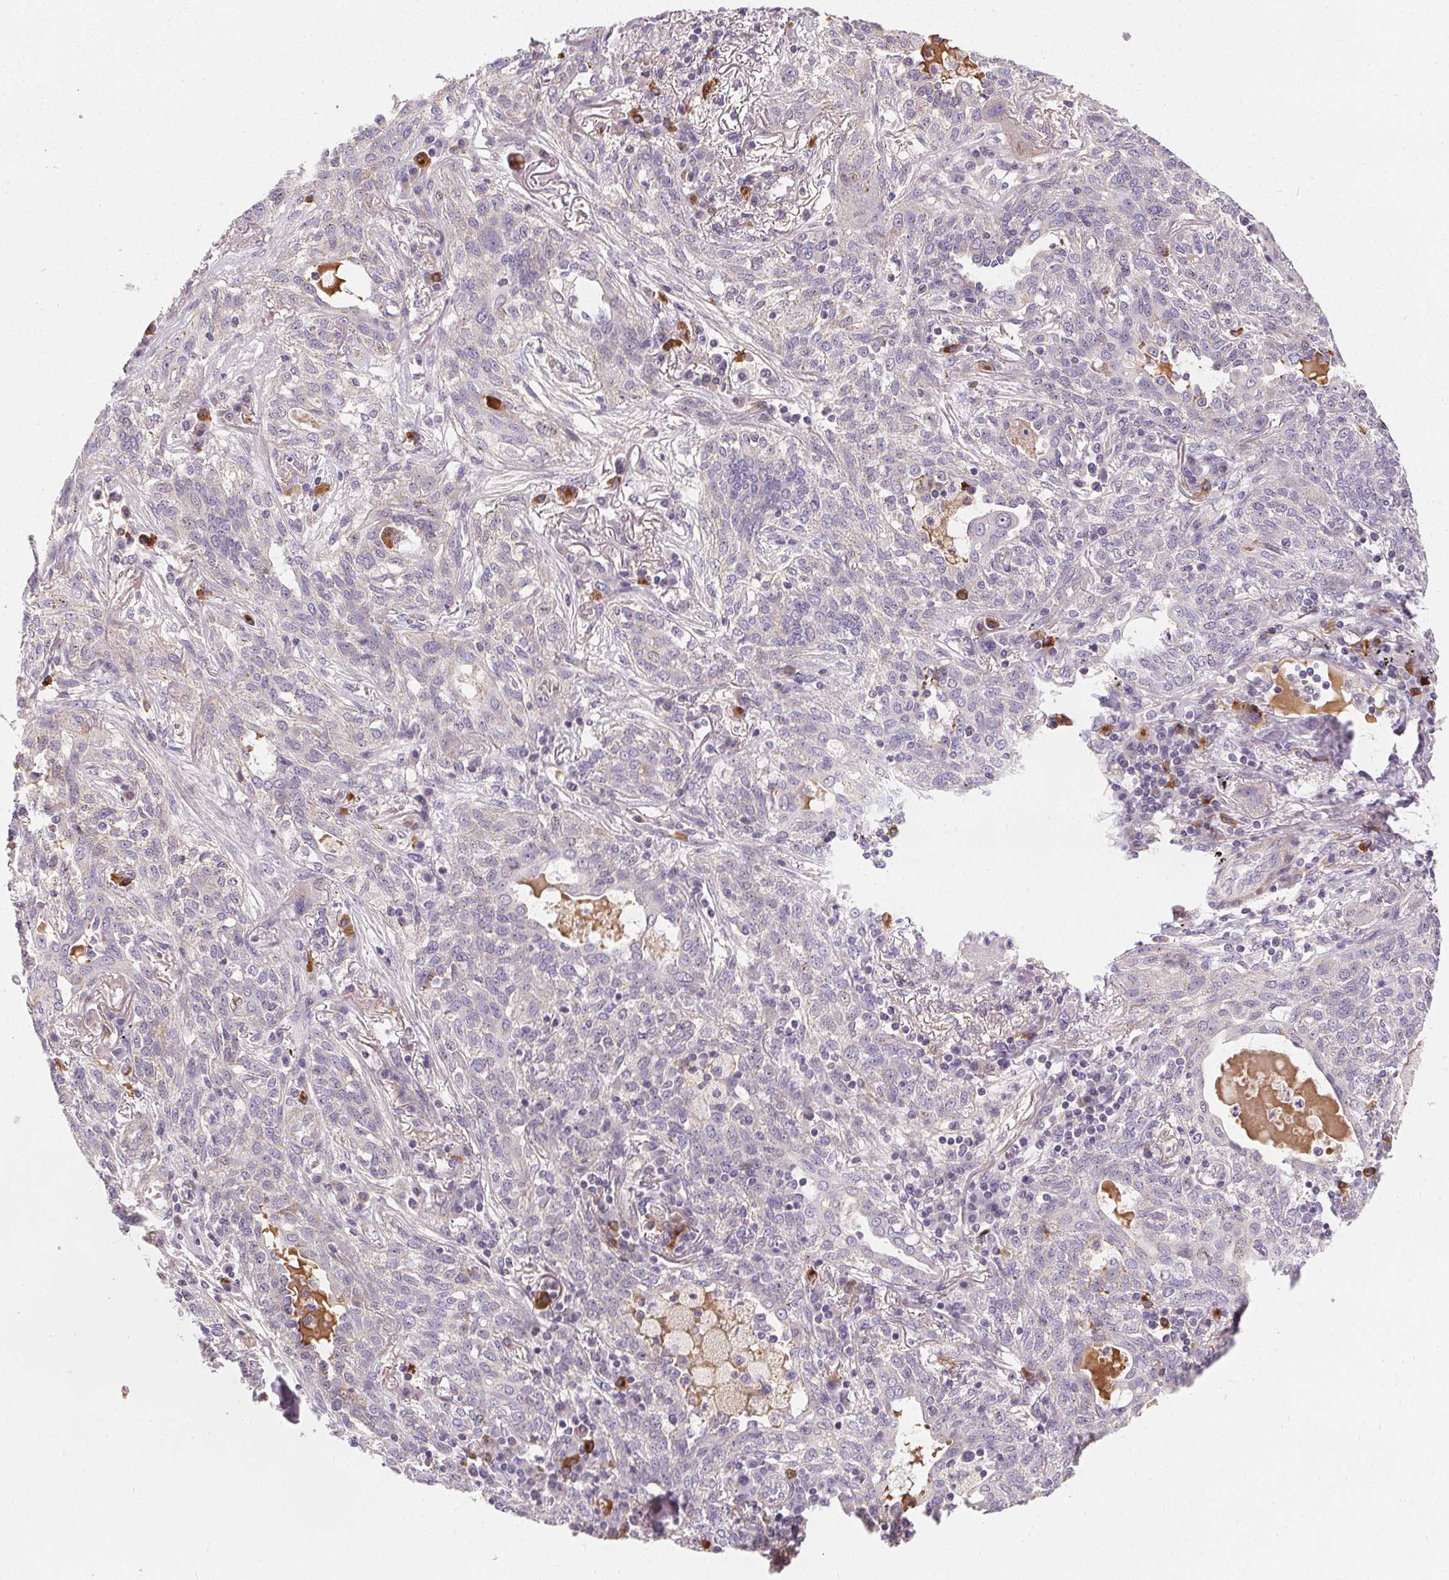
{"staining": {"intensity": "negative", "quantity": "none", "location": "none"}, "tissue": "lung cancer", "cell_type": "Tumor cells", "image_type": "cancer", "snomed": [{"axis": "morphology", "description": "Squamous cell carcinoma, NOS"}, {"axis": "topography", "description": "Lung"}], "caption": "IHC of human lung cancer demonstrates no staining in tumor cells.", "gene": "APLP1", "patient": {"sex": "female", "age": 70}}